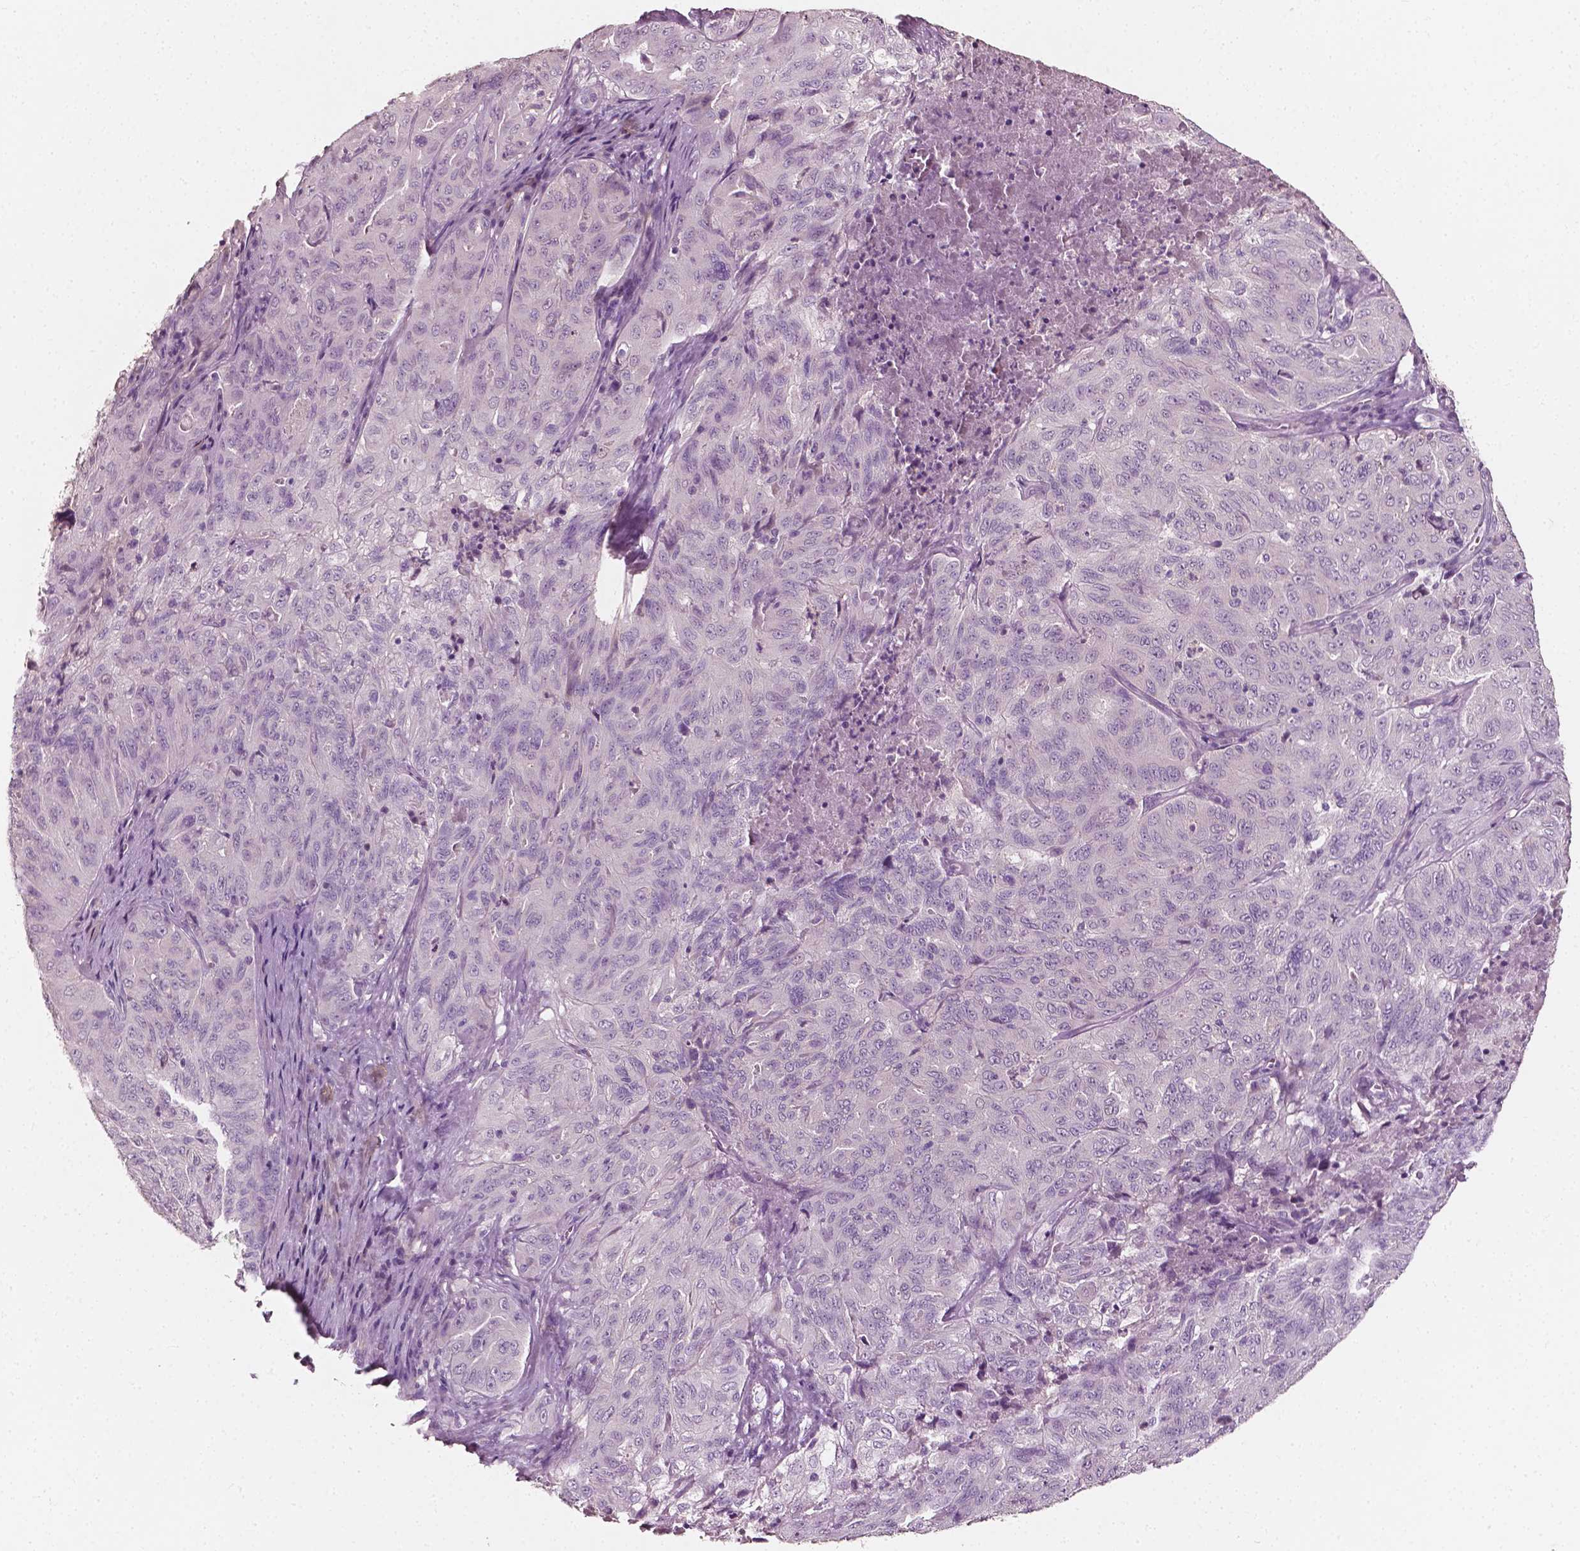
{"staining": {"intensity": "negative", "quantity": "none", "location": "none"}, "tissue": "pancreatic cancer", "cell_type": "Tumor cells", "image_type": "cancer", "snomed": [{"axis": "morphology", "description": "Adenocarcinoma, NOS"}, {"axis": "topography", "description": "Pancreas"}], "caption": "There is no significant staining in tumor cells of pancreatic adenocarcinoma.", "gene": "PLA2R1", "patient": {"sex": "male", "age": 63}}